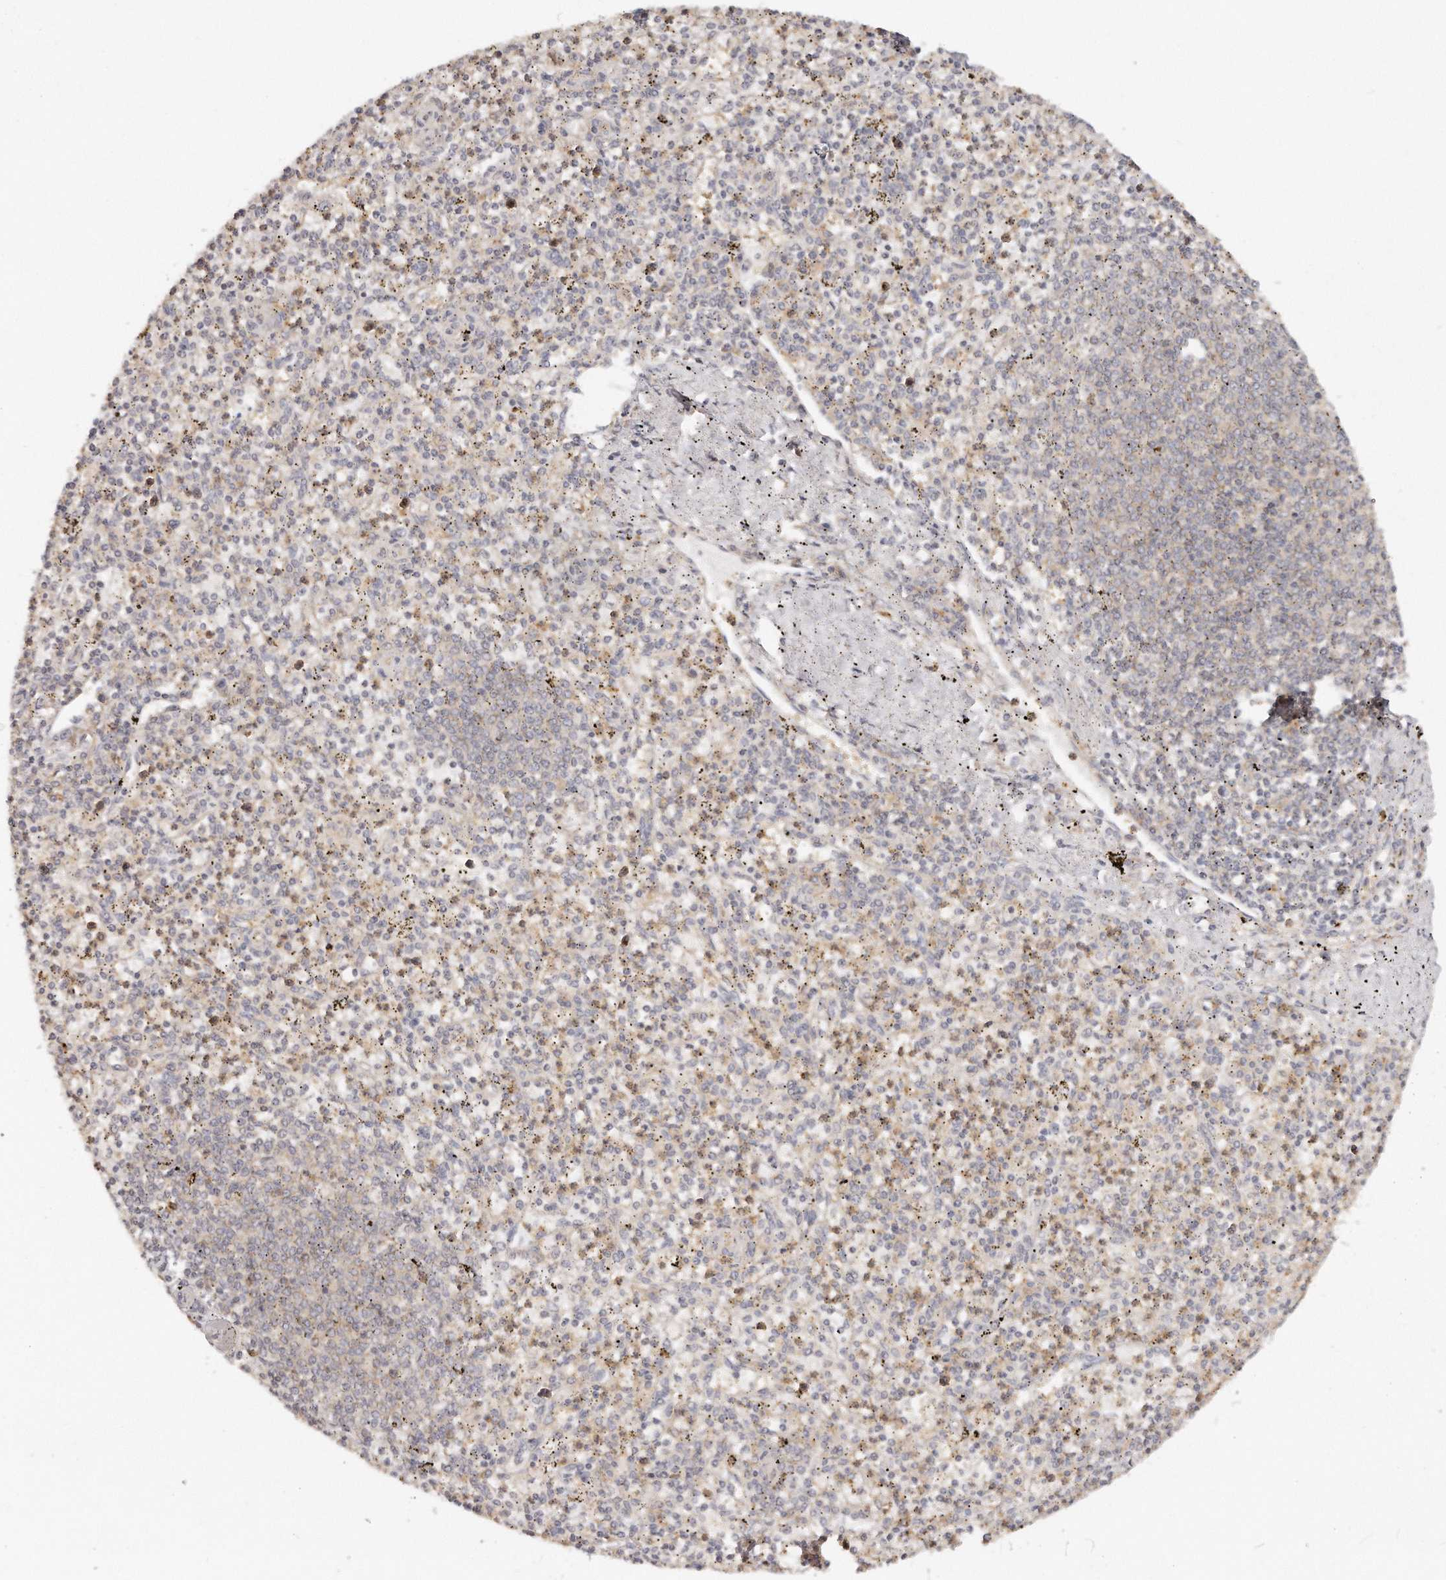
{"staining": {"intensity": "moderate", "quantity": "<25%", "location": "cytoplasmic/membranous"}, "tissue": "spleen", "cell_type": "Cells in red pulp", "image_type": "normal", "snomed": [{"axis": "morphology", "description": "Normal tissue, NOS"}, {"axis": "topography", "description": "Spleen"}], "caption": "A high-resolution micrograph shows immunohistochemistry staining of unremarkable spleen, which shows moderate cytoplasmic/membranous expression in about <25% of cells in red pulp.", "gene": "TTLL4", "patient": {"sex": "male", "age": 72}}